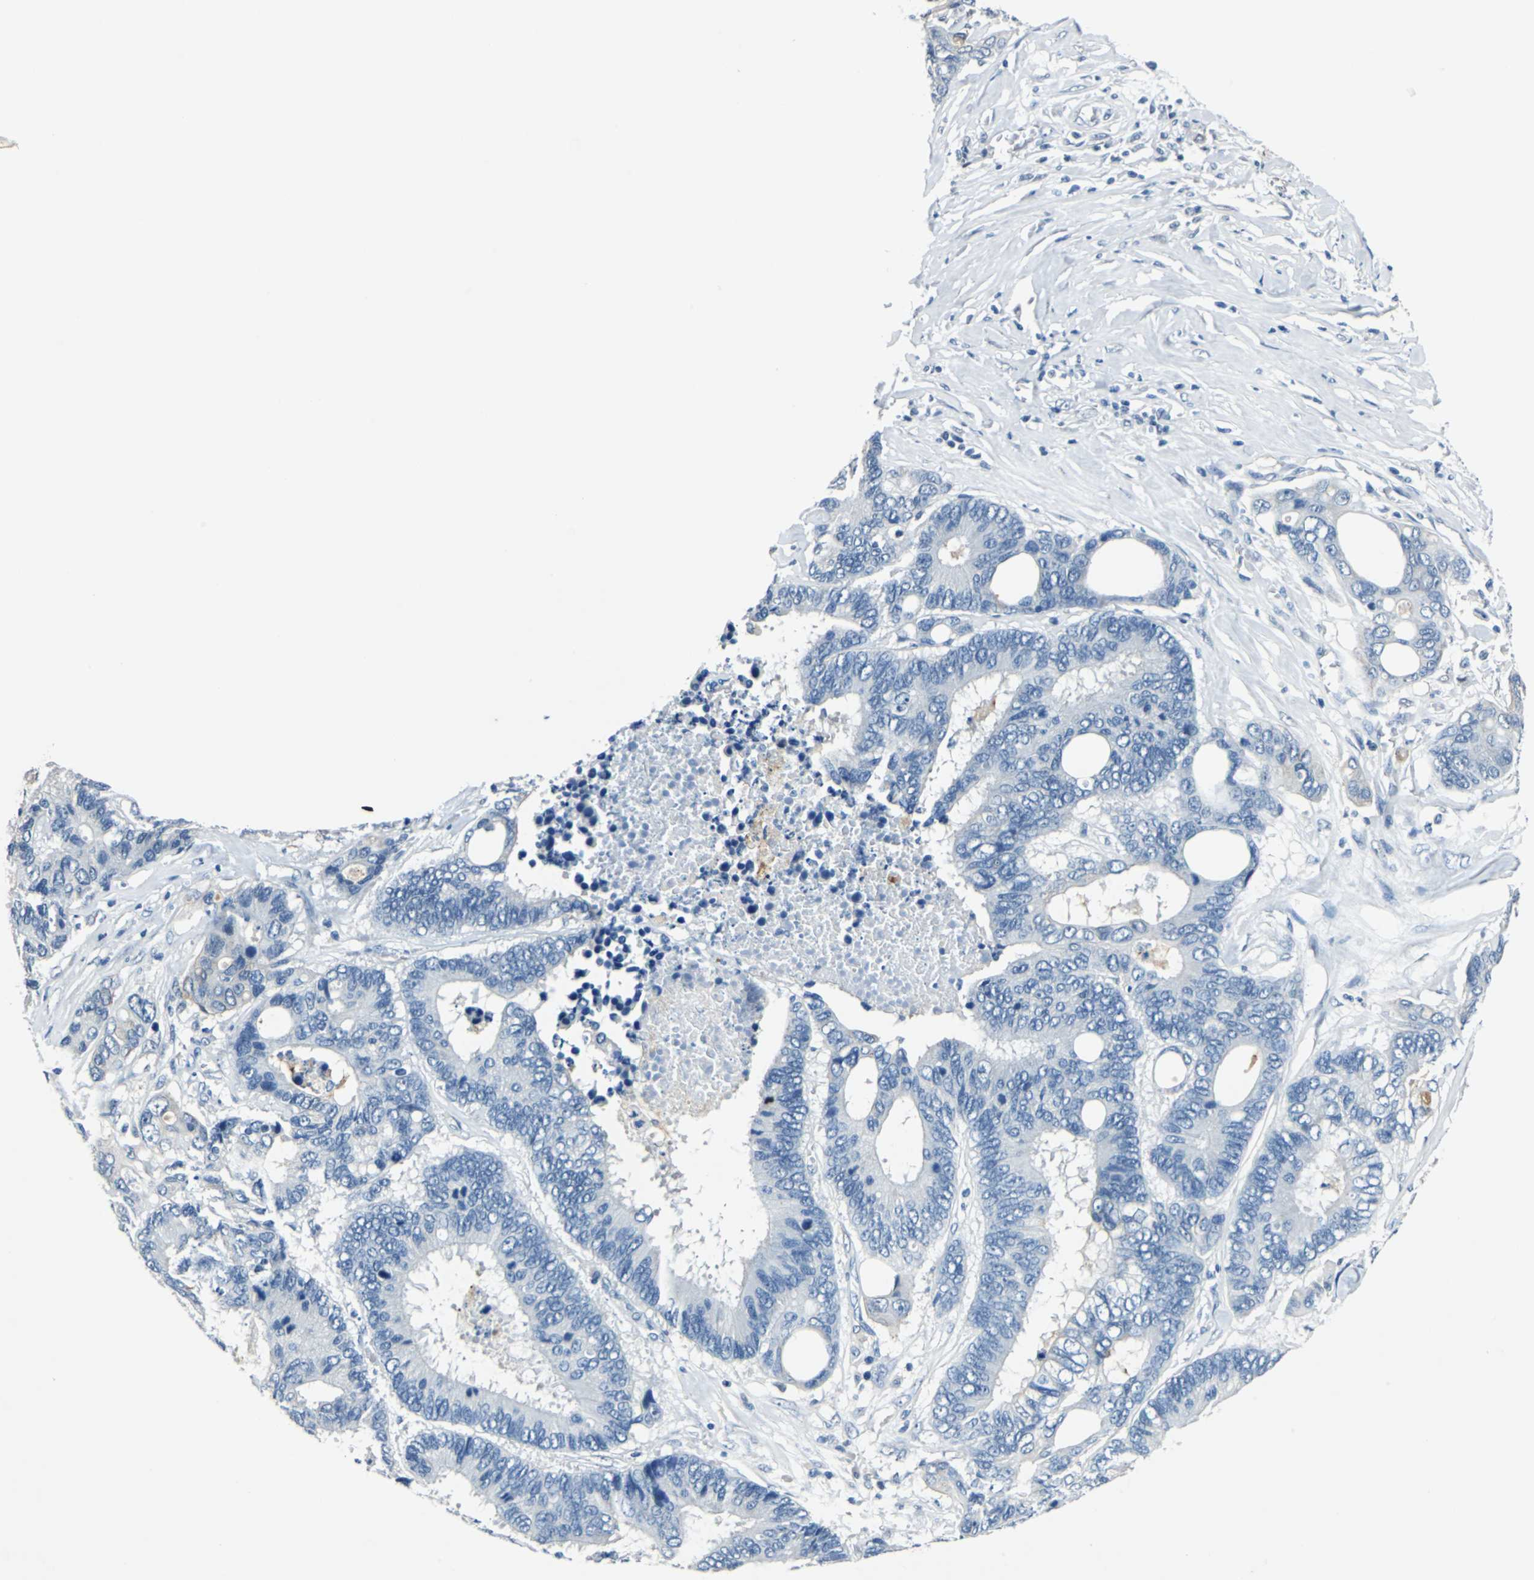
{"staining": {"intensity": "negative", "quantity": "none", "location": "none"}, "tissue": "colorectal cancer", "cell_type": "Tumor cells", "image_type": "cancer", "snomed": [{"axis": "morphology", "description": "Adenocarcinoma, NOS"}, {"axis": "topography", "description": "Rectum"}], "caption": "This is a photomicrograph of immunohistochemistry (IHC) staining of adenocarcinoma (colorectal), which shows no staining in tumor cells.", "gene": "HCFC2", "patient": {"sex": "male", "age": 55}}